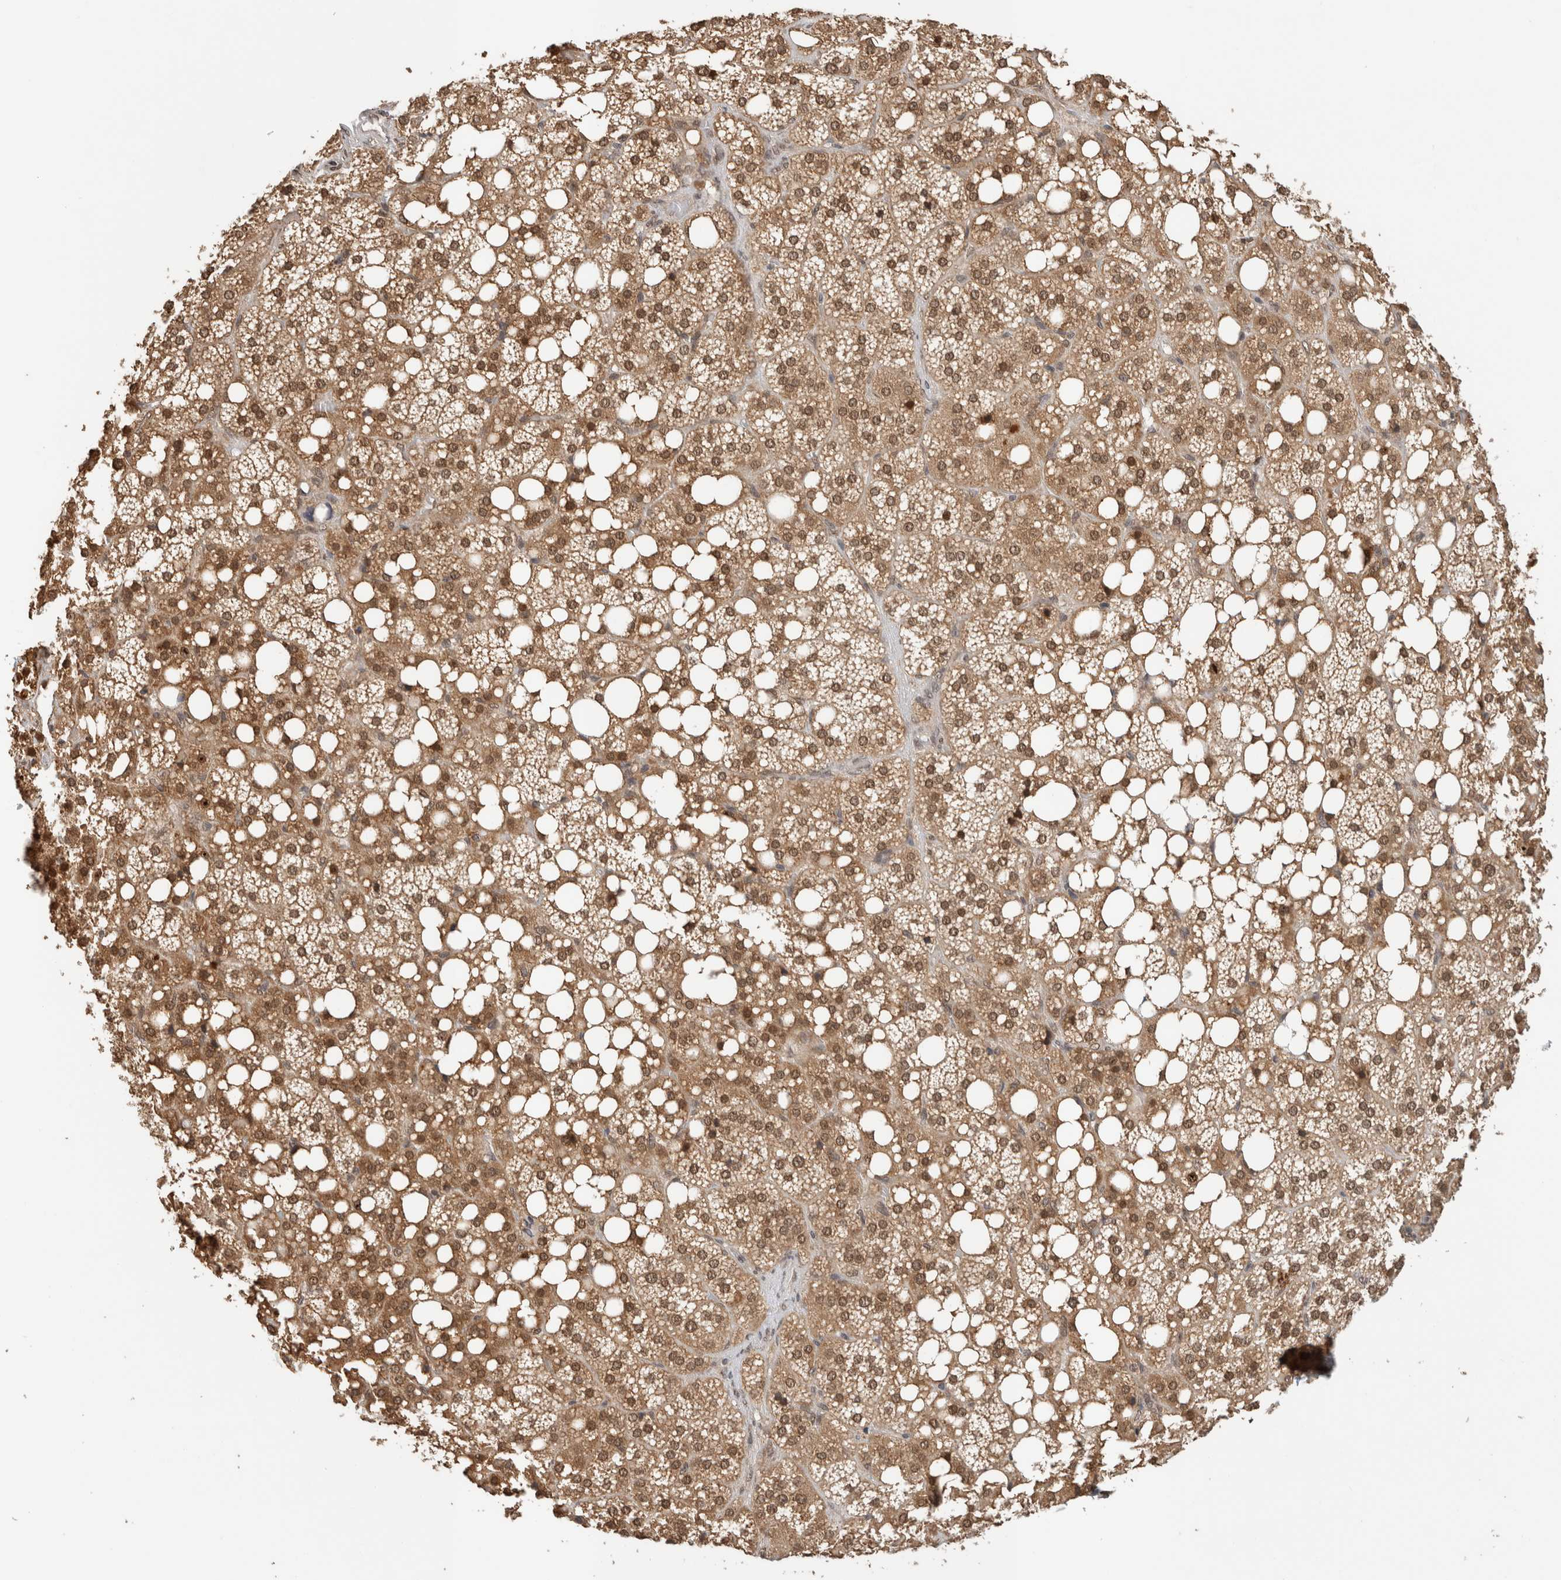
{"staining": {"intensity": "moderate", "quantity": ">75%", "location": "cytoplasmic/membranous,nuclear"}, "tissue": "adrenal gland", "cell_type": "Glandular cells", "image_type": "normal", "snomed": [{"axis": "morphology", "description": "Normal tissue, NOS"}, {"axis": "topography", "description": "Adrenal gland"}], "caption": "This is an image of IHC staining of normal adrenal gland, which shows moderate expression in the cytoplasmic/membranous,nuclear of glandular cells.", "gene": "C1orf21", "patient": {"sex": "female", "age": 59}}